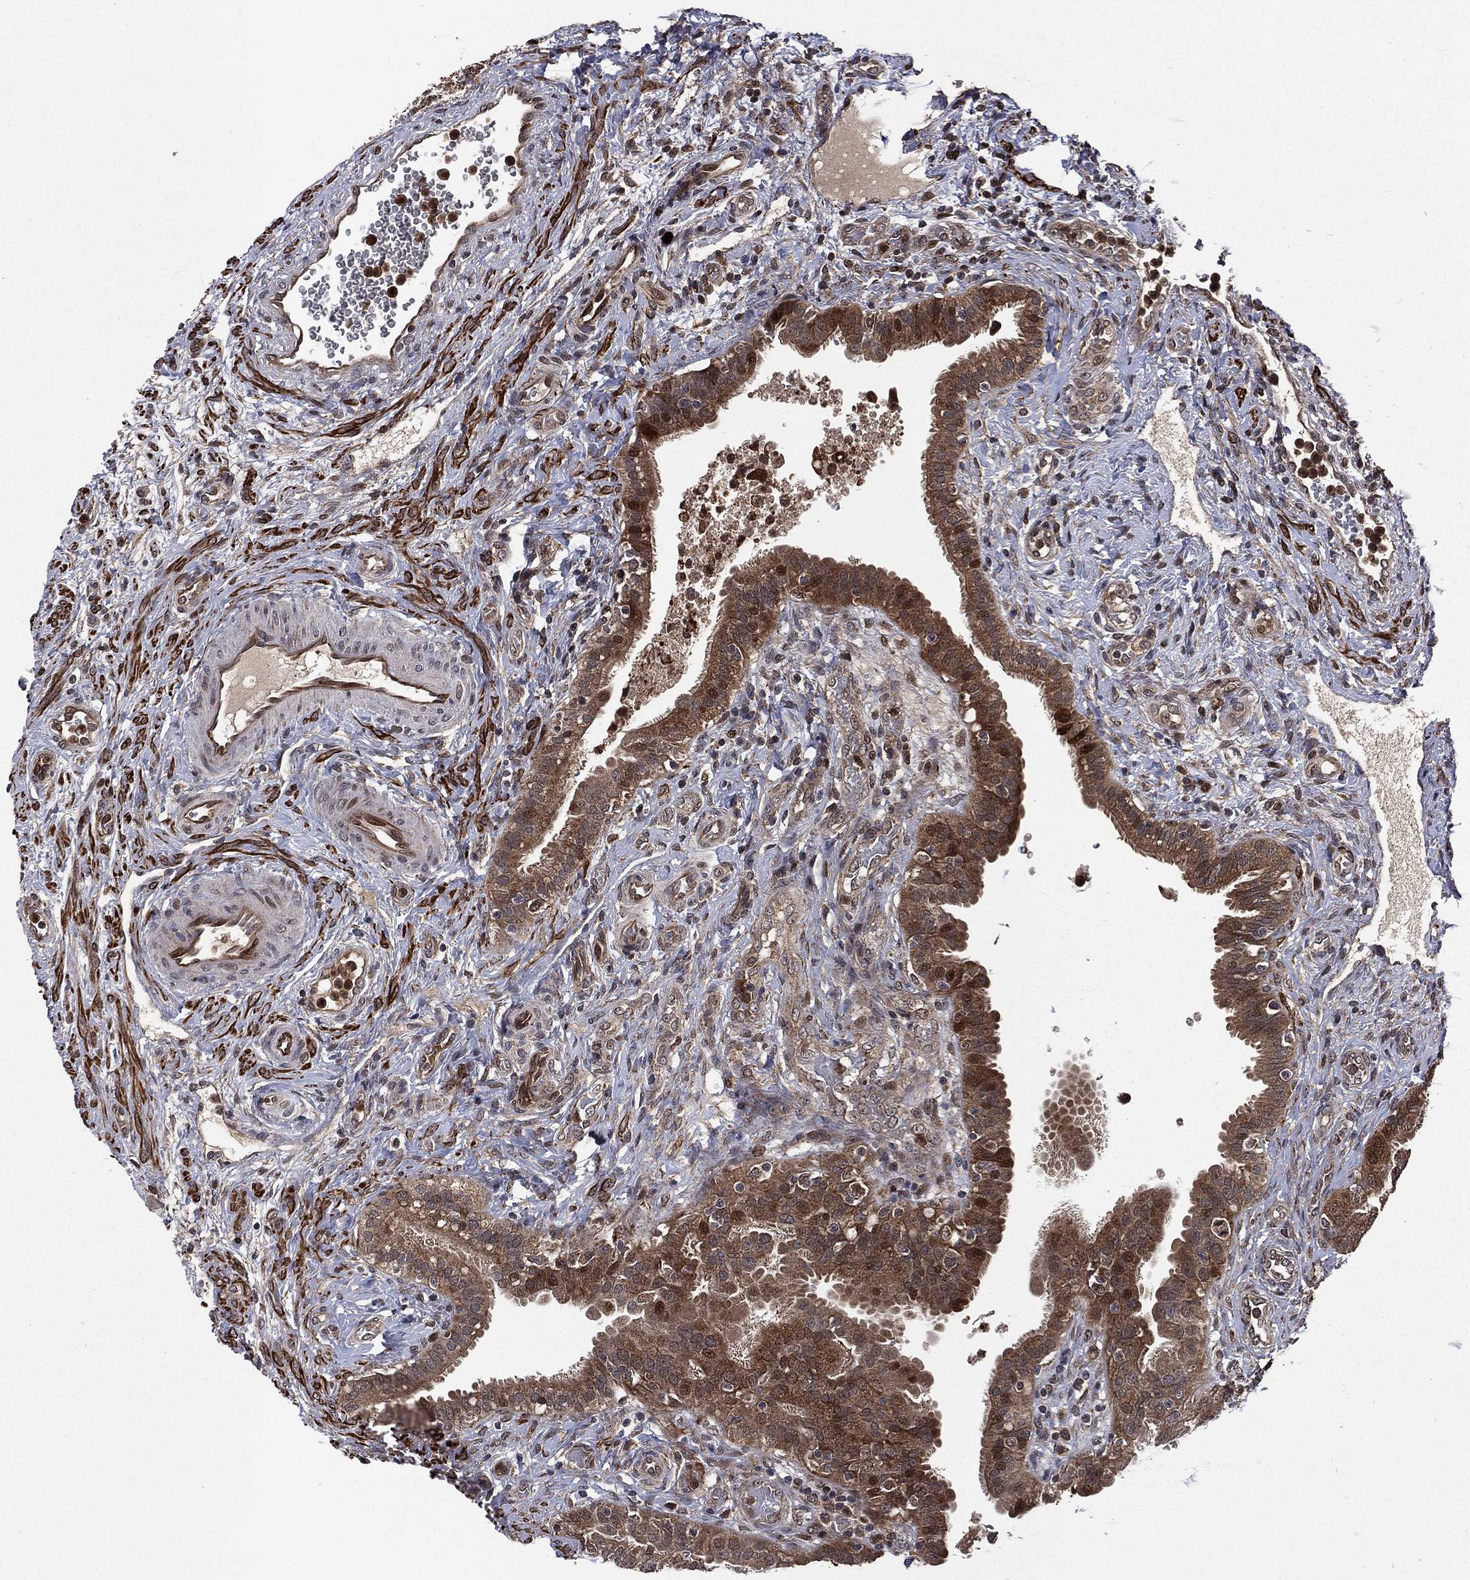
{"staining": {"intensity": "moderate", "quantity": "25%-75%", "location": "cytoplasmic/membranous"}, "tissue": "fallopian tube", "cell_type": "Glandular cells", "image_type": "normal", "snomed": [{"axis": "morphology", "description": "Normal tissue, NOS"}, {"axis": "topography", "description": "Fallopian tube"}], "caption": "This micrograph demonstrates immunohistochemistry staining of benign fallopian tube, with medium moderate cytoplasmic/membranous positivity in about 25%-75% of glandular cells.", "gene": "LENG8", "patient": {"sex": "female", "age": 41}}